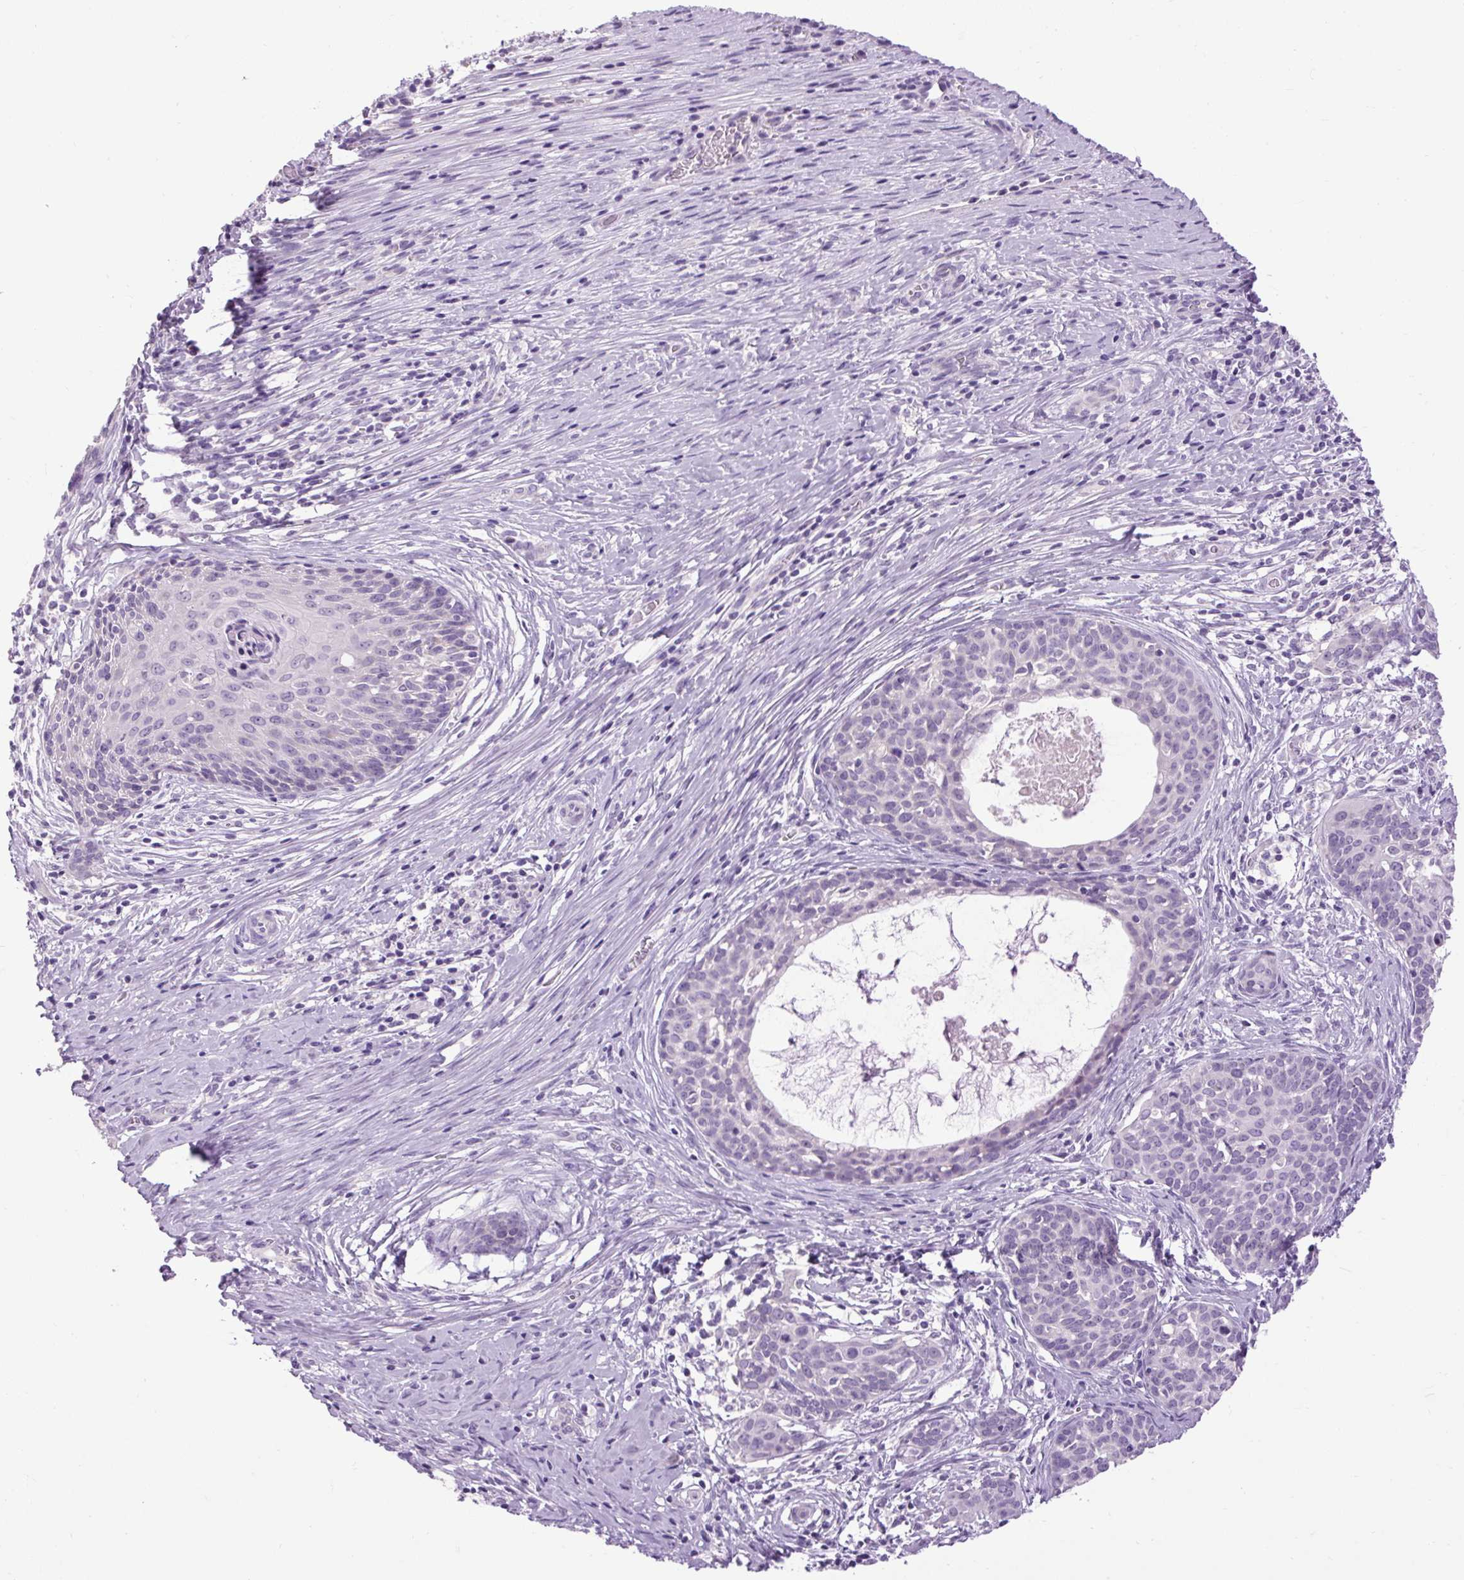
{"staining": {"intensity": "negative", "quantity": "none", "location": "none"}, "tissue": "cervical cancer", "cell_type": "Tumor cells", "image_type": "cancer", "snomed": [{"axis": "morphology", "description": "Squamous cell carcinoma, NOS"}, {"axis": "morphology", "description": "Adenocarcinoma, NOS"}, {"axis": "topography", "description": "Cervix"}], "caption": "An IHC photomicrograph of cervical cancer is shown. There is no staining in tumor cells of cervical cancer.", "gene": "FABP7", "patient": {"sex": "female", "age": 52}}